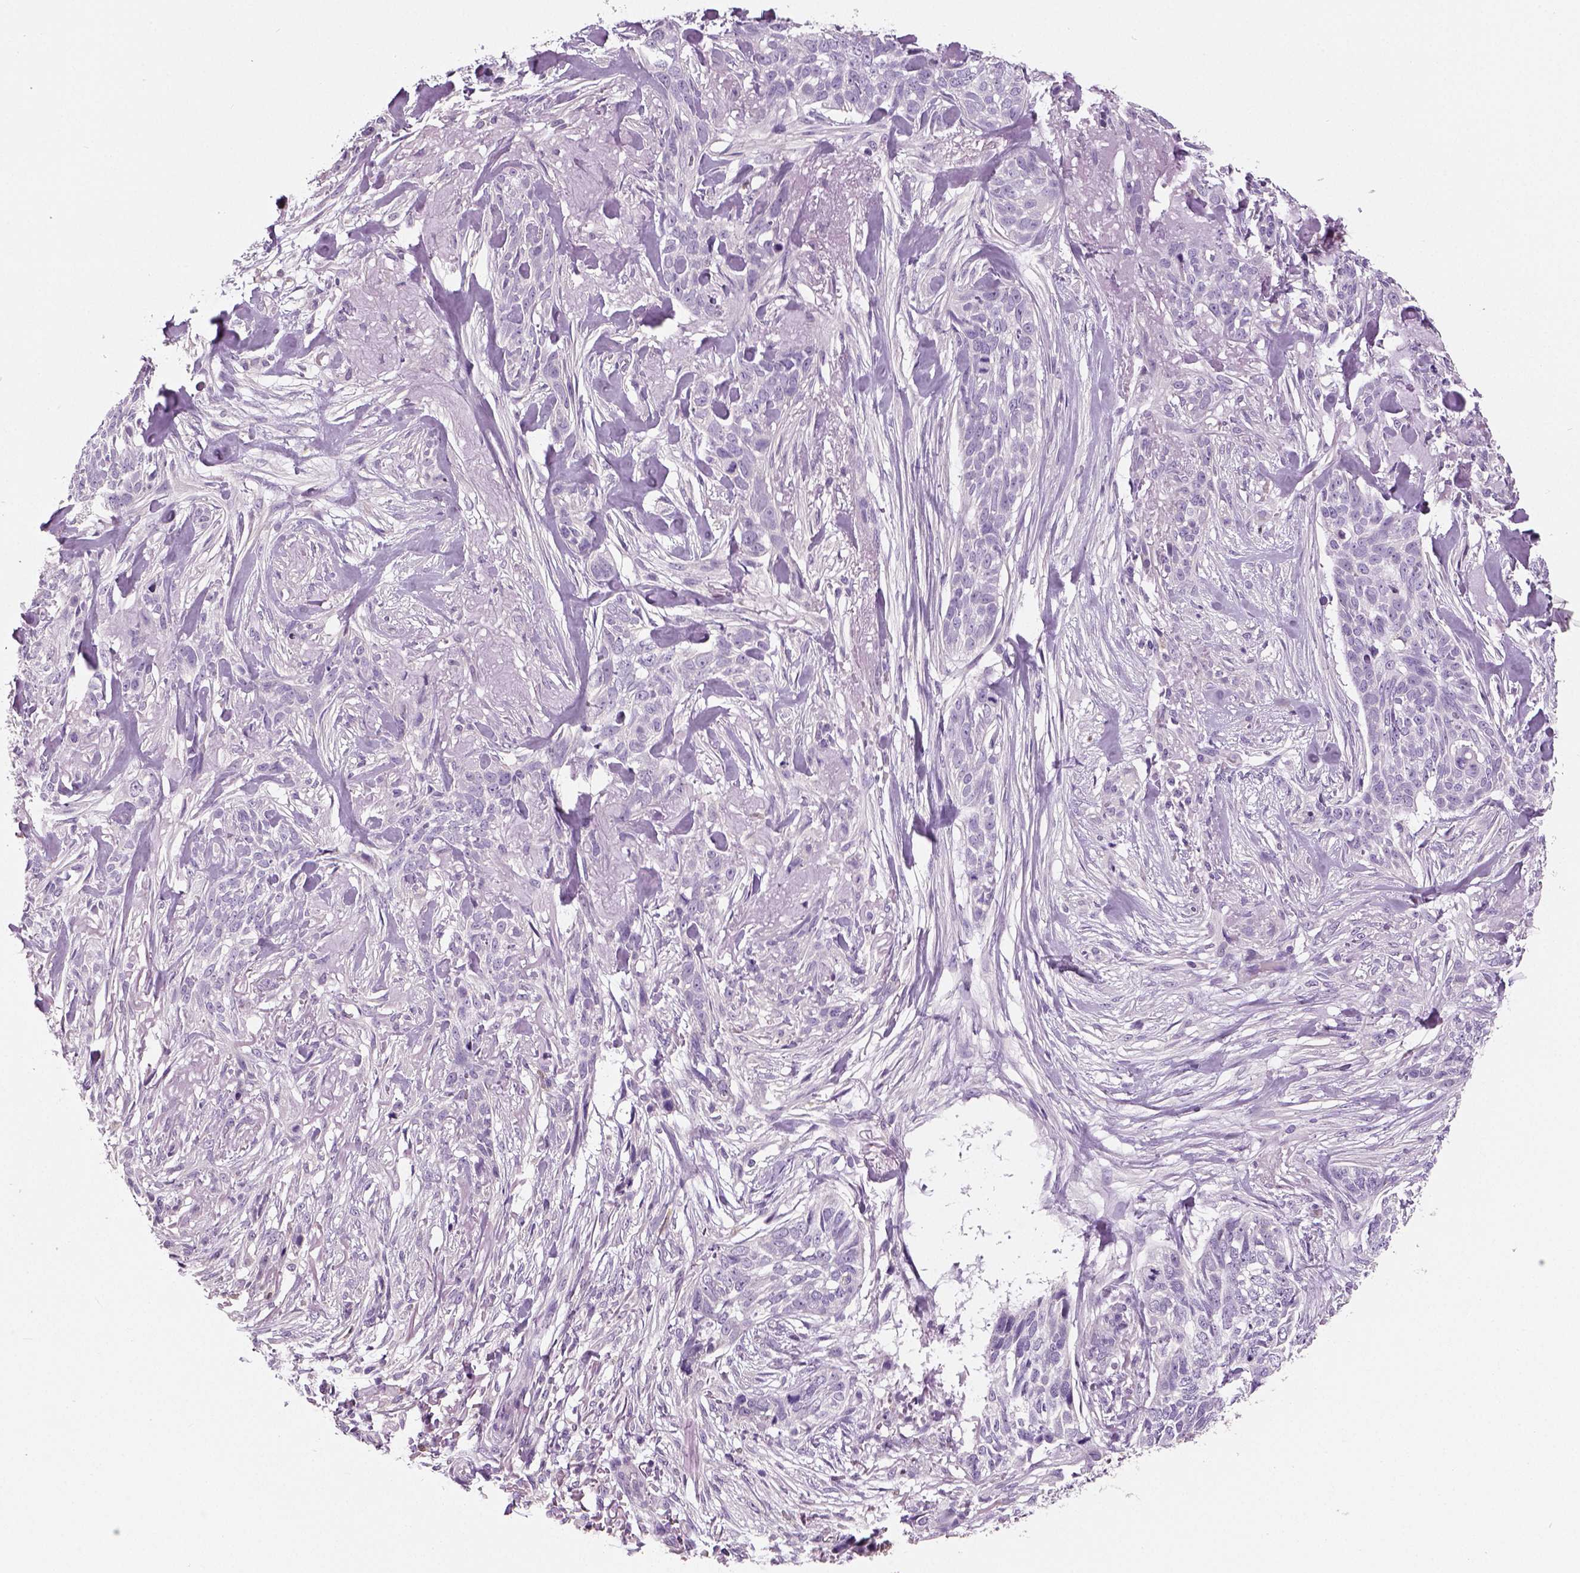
{"staining": {"intensity": "negative", "quantity": "none", "location": "none"}, "tissue": "skin cancer", "cell_type": "Tumor cells", "image_type": "cancer", "snomed": [{"axis": "morphology", "description": "Basal cell carcinoma"}, {"axis": "topography", "description": "Skin"}], "caption": "IHC image of basal cell carcinoma (skin) stained for a protein (brown), which reveals no staining in tumor cells.", "gene": "NECAB2", "patient": {"sex": "male", "age": 74}}